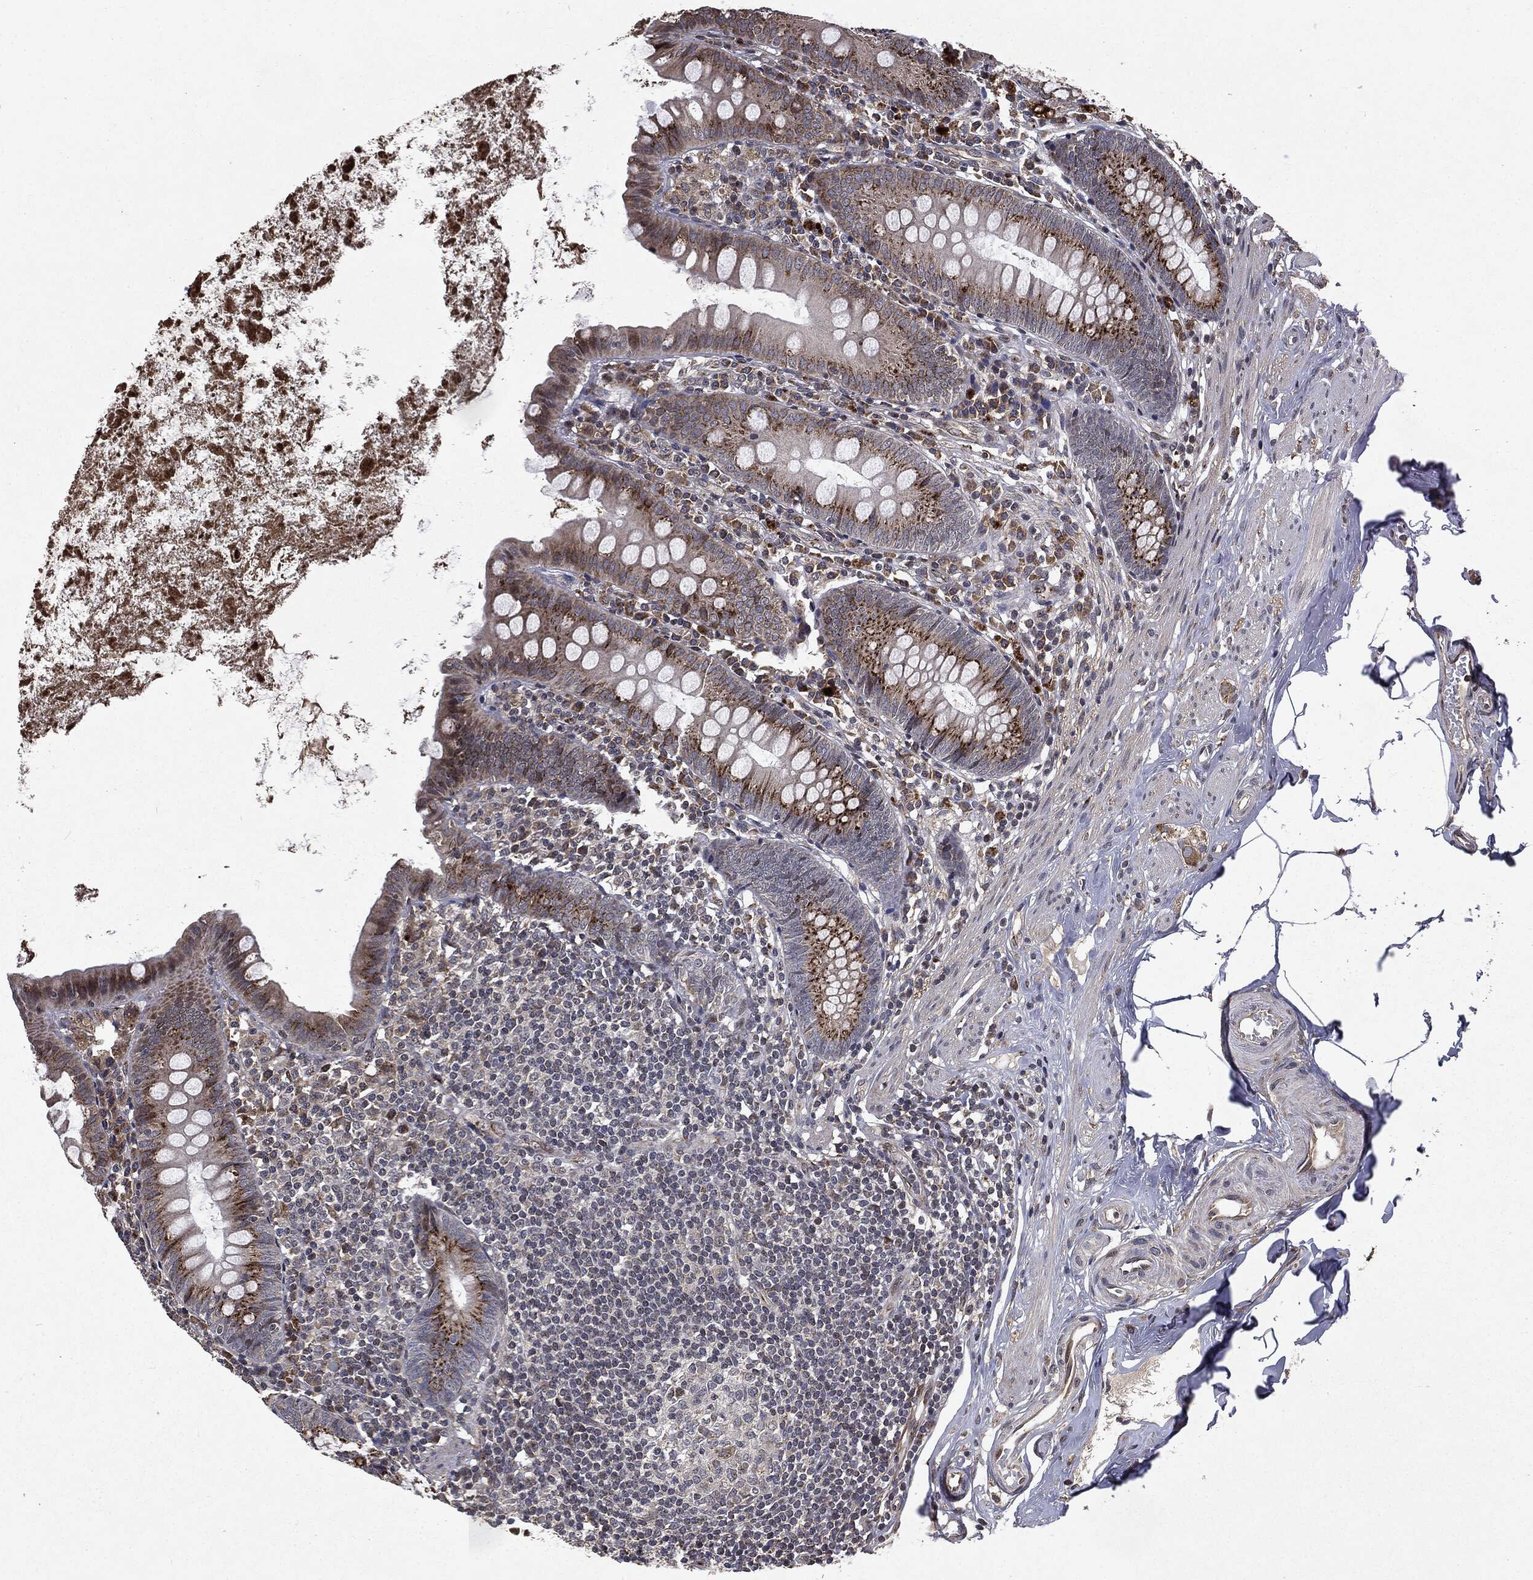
{"staining": {"intensity": "strong", "quantity": ">75%", "location": "cytoplasmic/membranous"}, "tissue": "appendix", "cell_type": "Glandular cells", "image_type": "normal", "snomed": [{"axis": "morphology", "description": "Normal tissue, NOS"}, {"axis": "topography", "description": "Appendix"}], "caption": "Immunohistochemistry (IHC) histopathology image of unremarkable appendix stained for a protein (brown), which shows high levels of strong cytoplasmic/membranous positivity in approximately >75% of glandular cells.", "gene": "PLPPR2", "patient": {"sex": "female", "age": 82}}